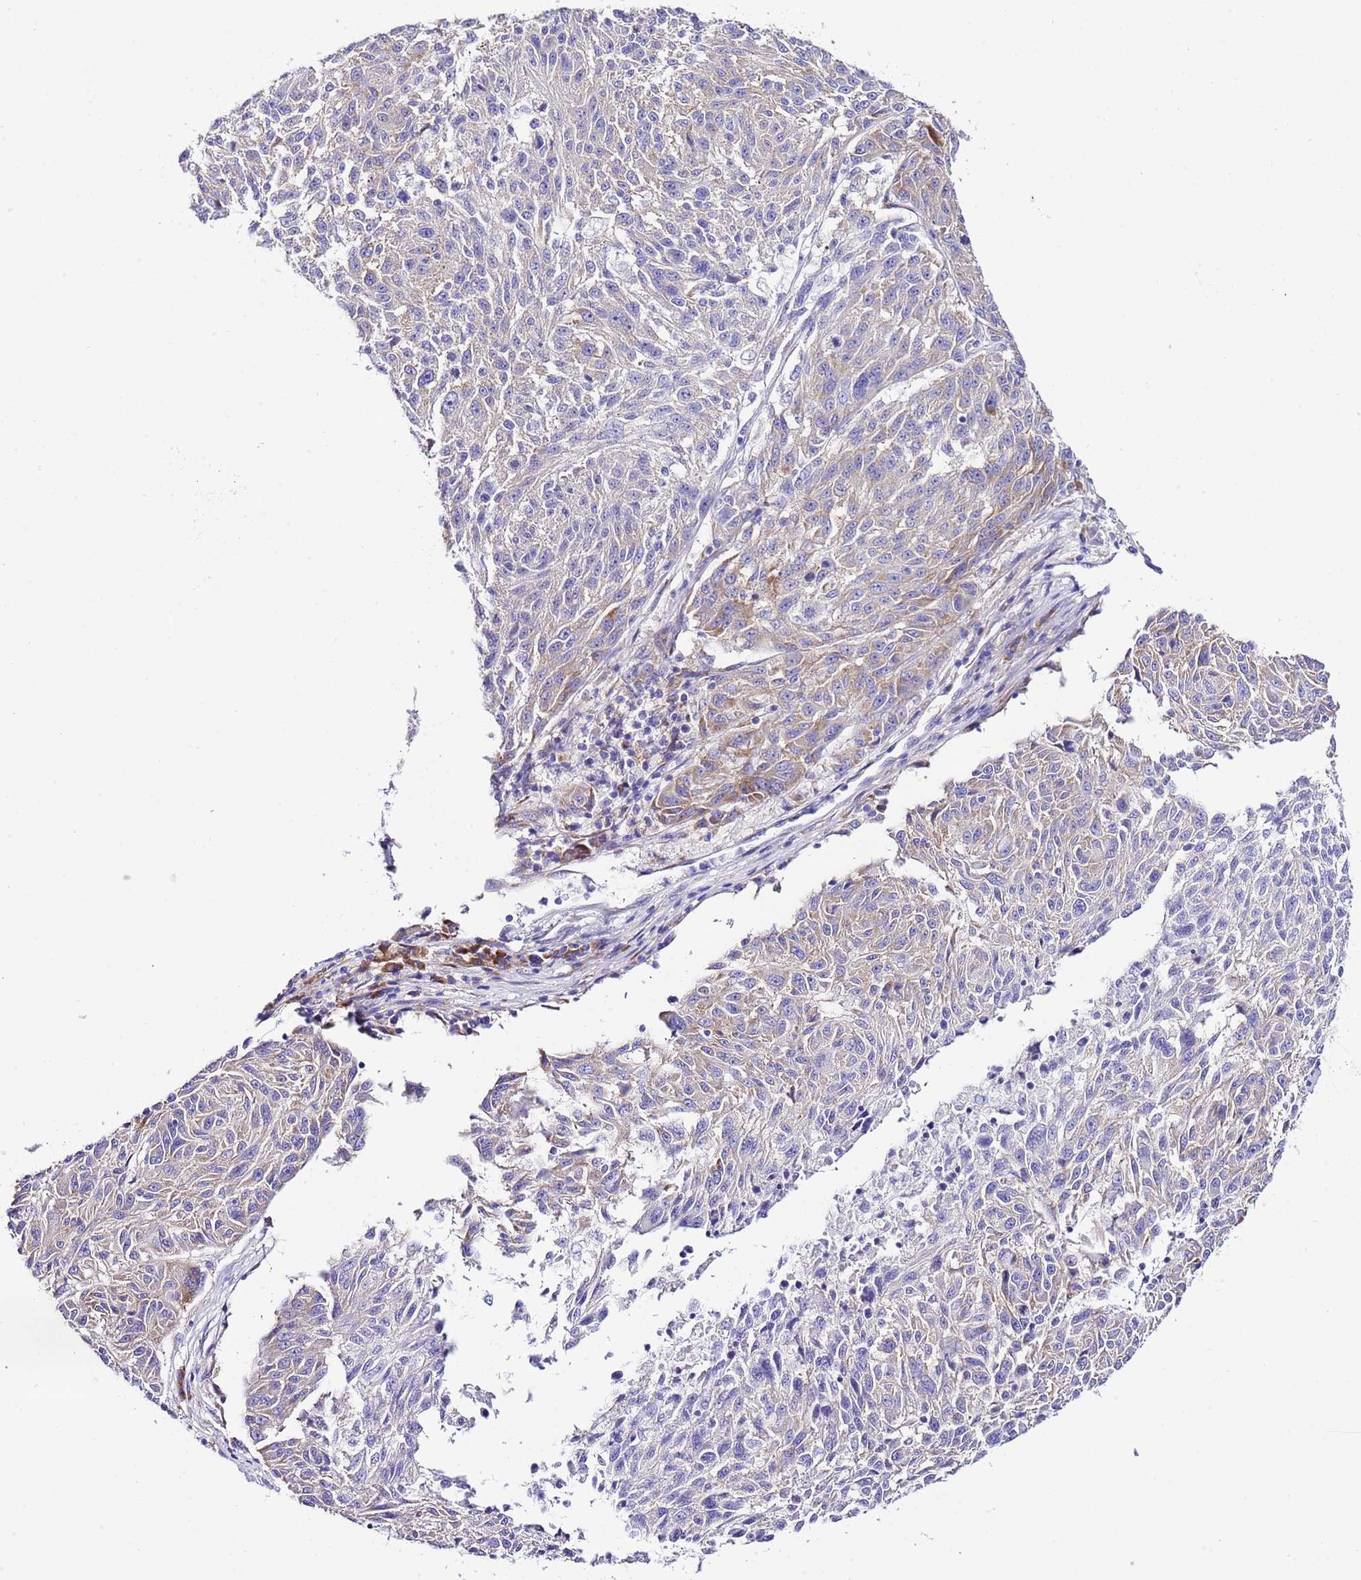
{"staining": {"intensity": "weak", "quantity": "25%-75%", "location": "cytoplasmic/membranous"}, "tissue": "melanoma", "cell_type": "Tumor cells", "image_type": "cancer", "snomed": [{"axis": "morphology", "description": "Malignant melanoma, NOS"}, {"axis": "topography", "description": "Skin"}], "caption": "An immunohistochemistry micrograph of neoplastic tissue is shown. Protein staining in brown shows weak cytoplasmic/membranous positivity in malignant melanoma within tumor cells. (DAB IHC, brown staining for protein, blue staining for nuclei).", "gene": "RPS10", "patient": {"sex": "male", "age": 53}}